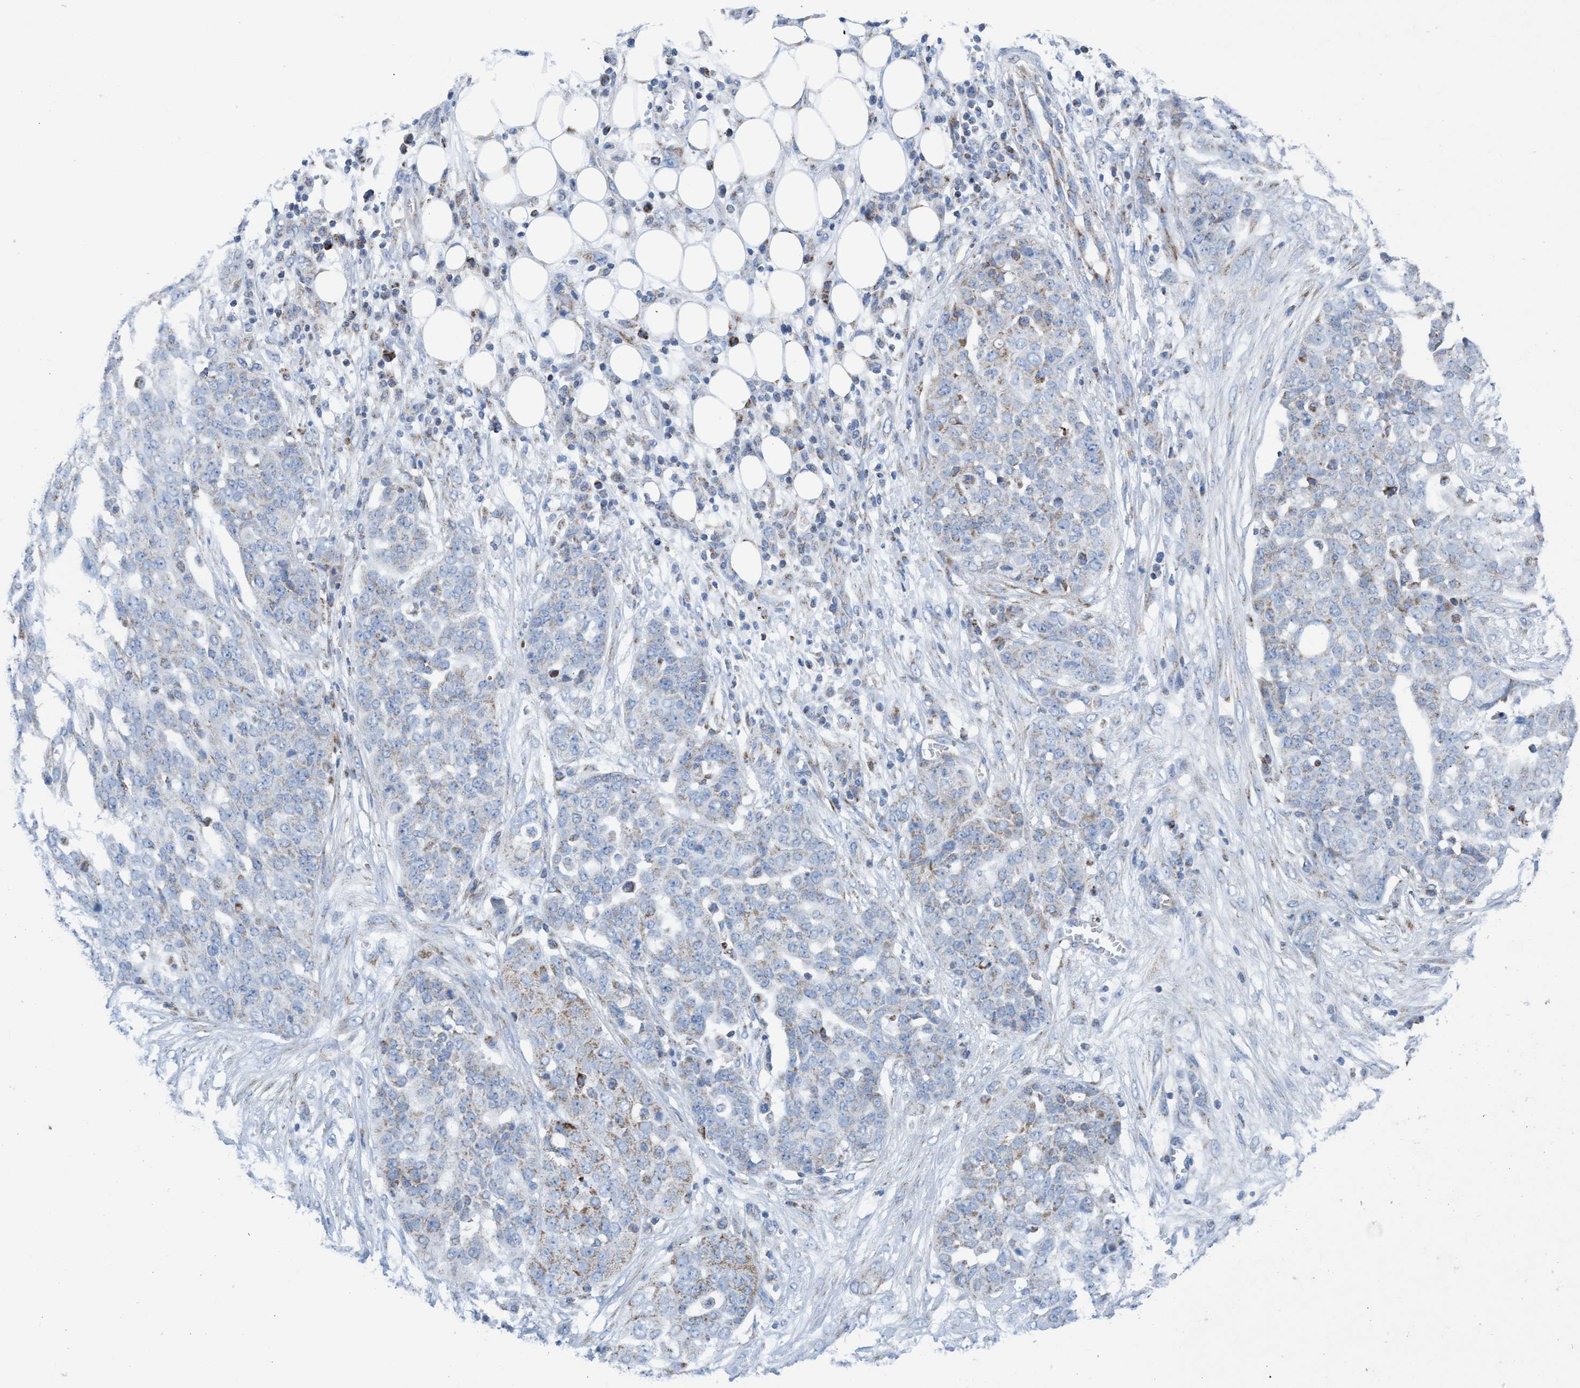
{"staining": {"intensity": "weak", "quantity": "25%-75%", "location": "cytoplasmic/membranous"}, "tissue": "ovarian cancer", "cell_type": "Tumor cells", "image_type": "cancer", "snomed": [{"axis": "morphology", "description": "Cystadenocarcinoma, serous, NOS"}, {"axis": "topography", "description": "Soft tissue"}, {"axis": "topography", "description": "Ovary"}], "caption": "Serous cystadenocarcinoma (ovarian) stained with a brown dye reveals weak cytoplasmic/membranous positive staining in about 25%-75% of tumor cells.", "gene": "GGA3", "patient": {"sex": "female", "age": 57}}